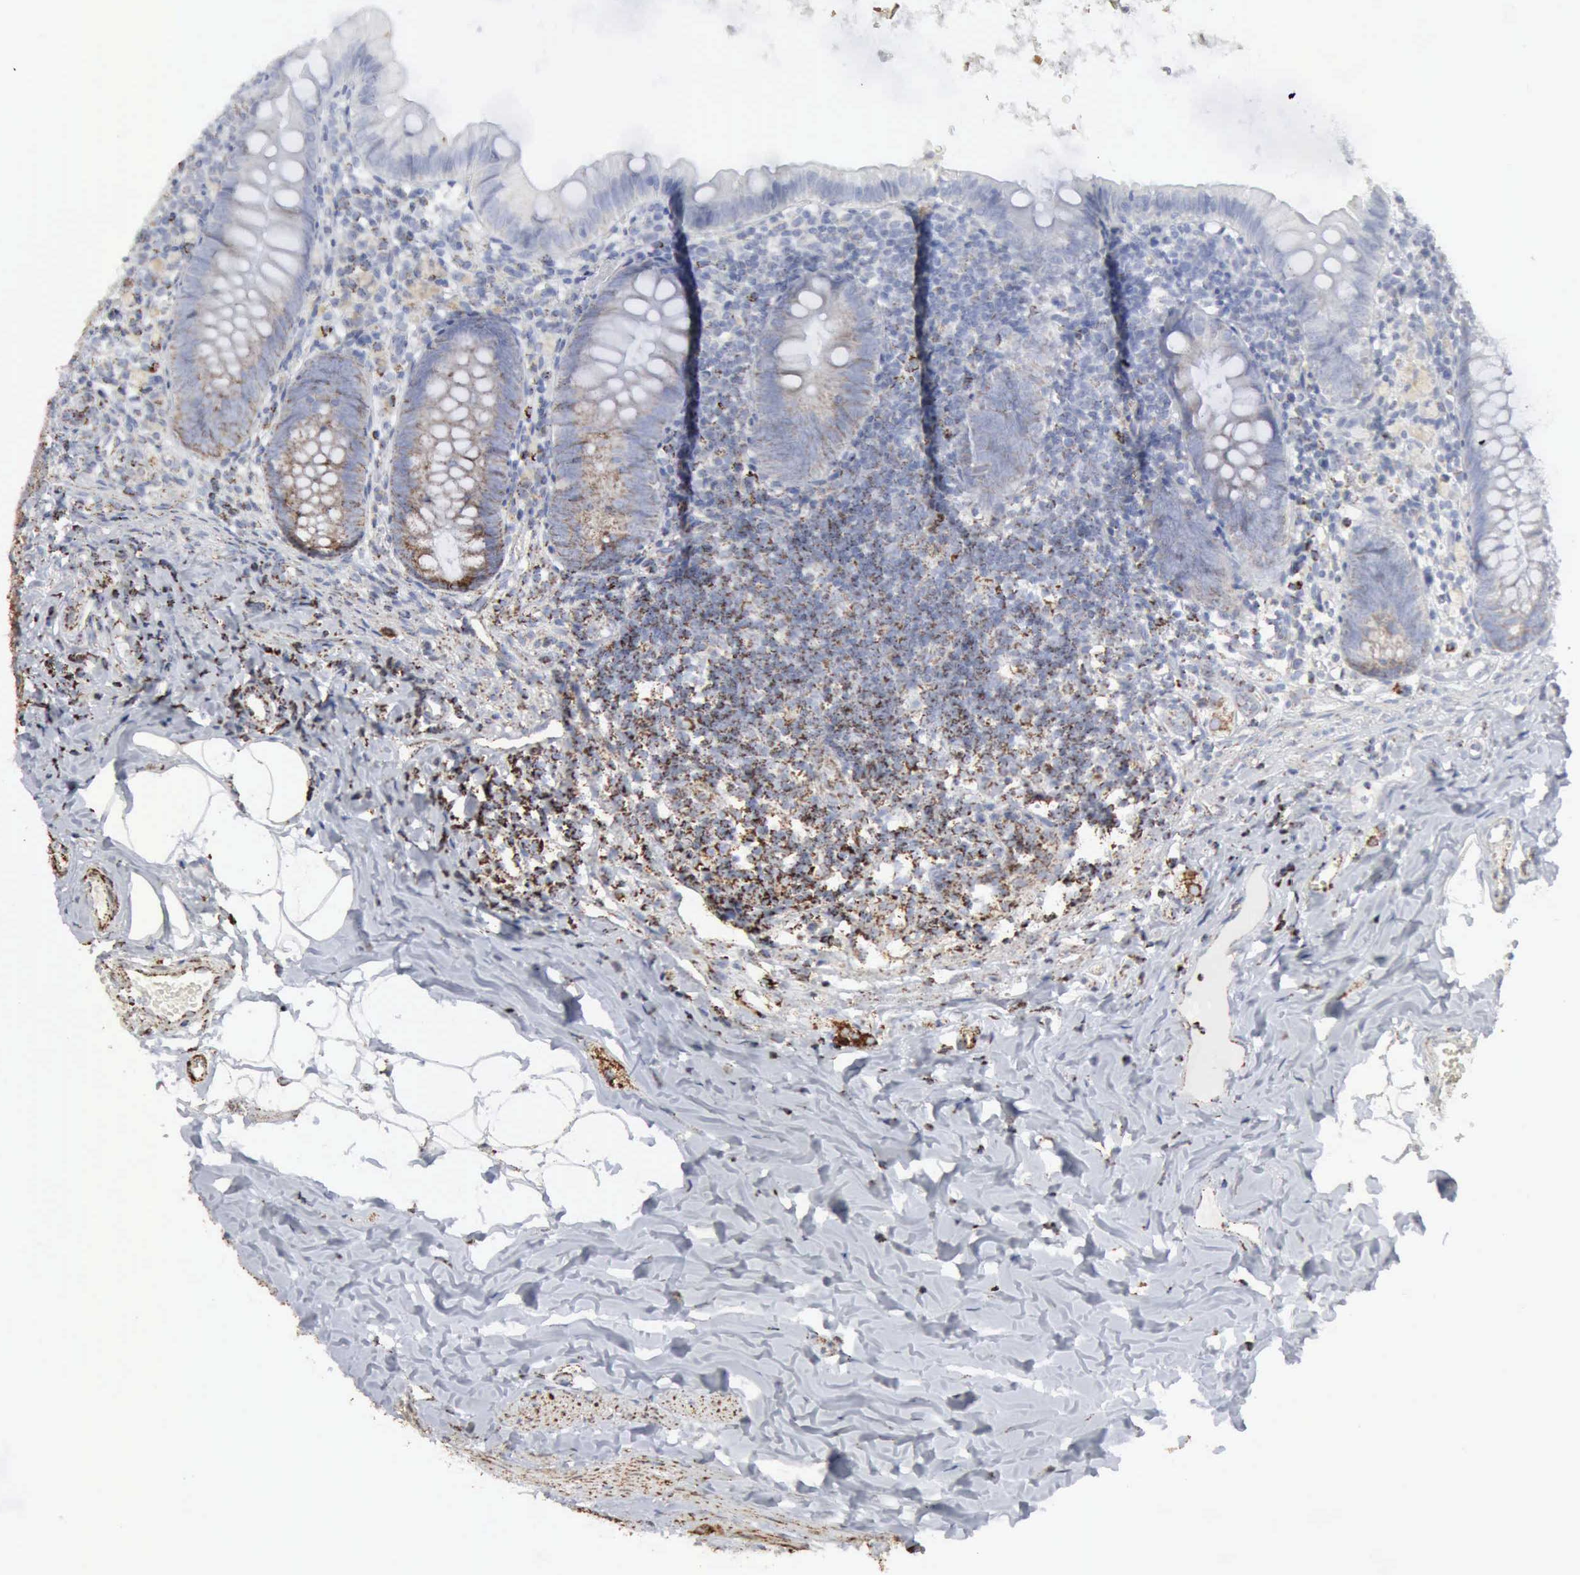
{"staining": {"intensity": "strong", "quantity": "25%-75%", "location": "cytoplasmic/membranous"}, "tissue": "appendix", "cell_type": "Glandular cells", "image_type": "normal", "snomed": [{"axis": "morphology", "description": "Normal tissue, NOS"}, {"axis": "topography", "description": "Appendix"}], "caption": "Immunohistochemical staining of unremarkable human appendix shows strong cytoplasmic/membranous protein positivity in about 25%-75% of glandular cells.", "gene": "ACO2", "patient": {"sex": "female", "age": 9}}